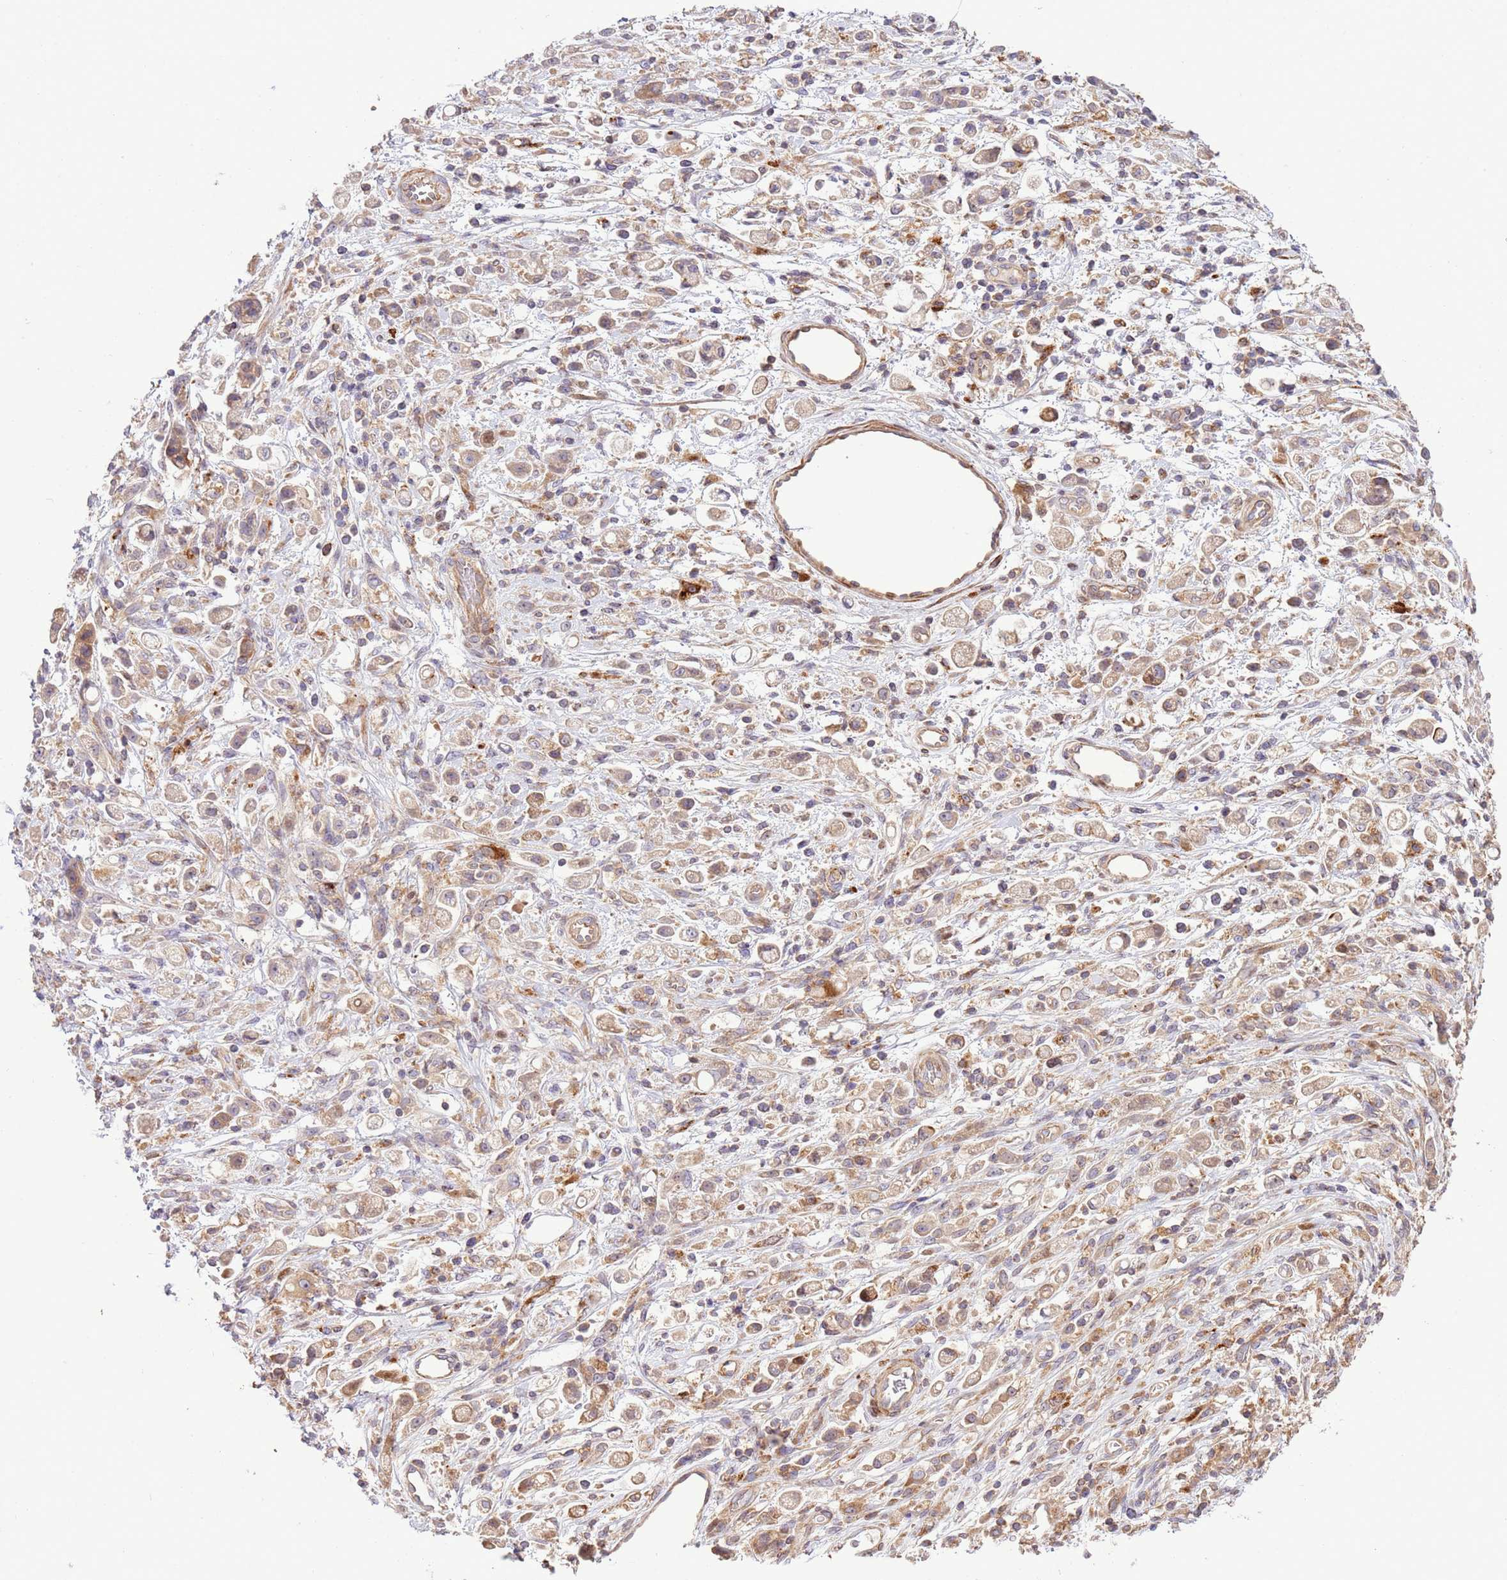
{"staining": {"intensity": "weak", "quantity": "25%-75%", "location": "cytoplasmic/membranous"}, "tissue": "stomach cancer", "cell_type": "Tumor cells", "image_type": "cancer", "snomed": [{"axis": "morphology", "description": "Adenocarcinoma, NOS"}, {"axis": "topography", "description": "Stomach"}], "caption": "Stomach cancer stained for a protein (brown) reveals weak cytoplasmic/membranous positive expression in approximately 25%-75% of tumor cells.", "gene": "ZNF624", "patient": {"sex": "female", "age": 60}}